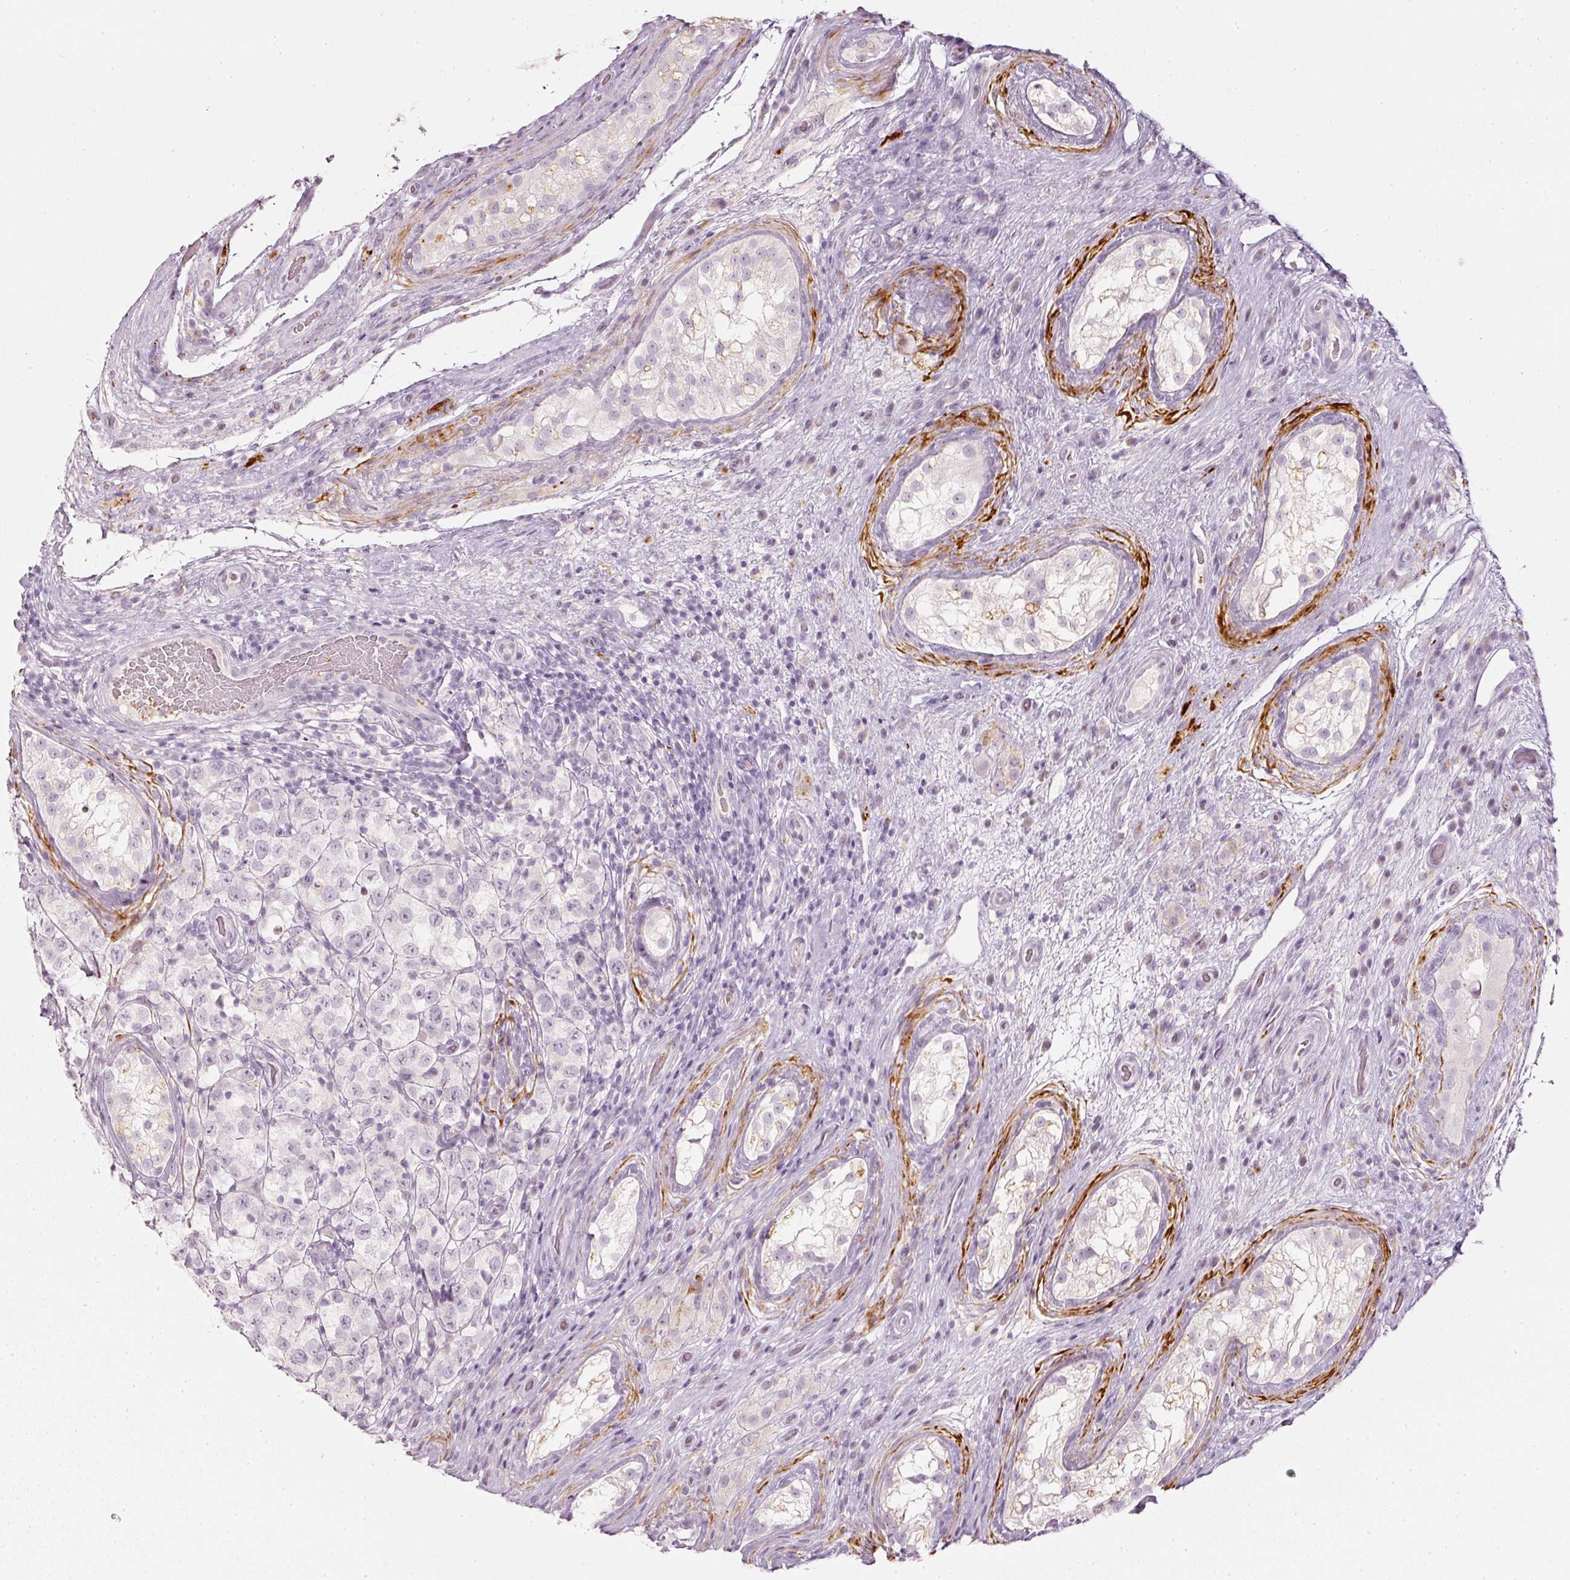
{"staining": {"intensity": "negative", "quantity": "none", "location": "none"}, "tissue": "testis cancer", "cell_type": "Tumor cells", "image_type": "cancer", "snomed": [{"axis": "morphology", "description": "Seminoma, NOS"}, {"axis": "morphology", "description": "Carcinoma, Embryonal, NOS"}, {"axis": "topography", "description": "Testis"}], "caption": "There is no significant positivity in tumor cells of testis seminoma.", "gene": "LECT2", "patient": {"sex": "male", "age": 41}}